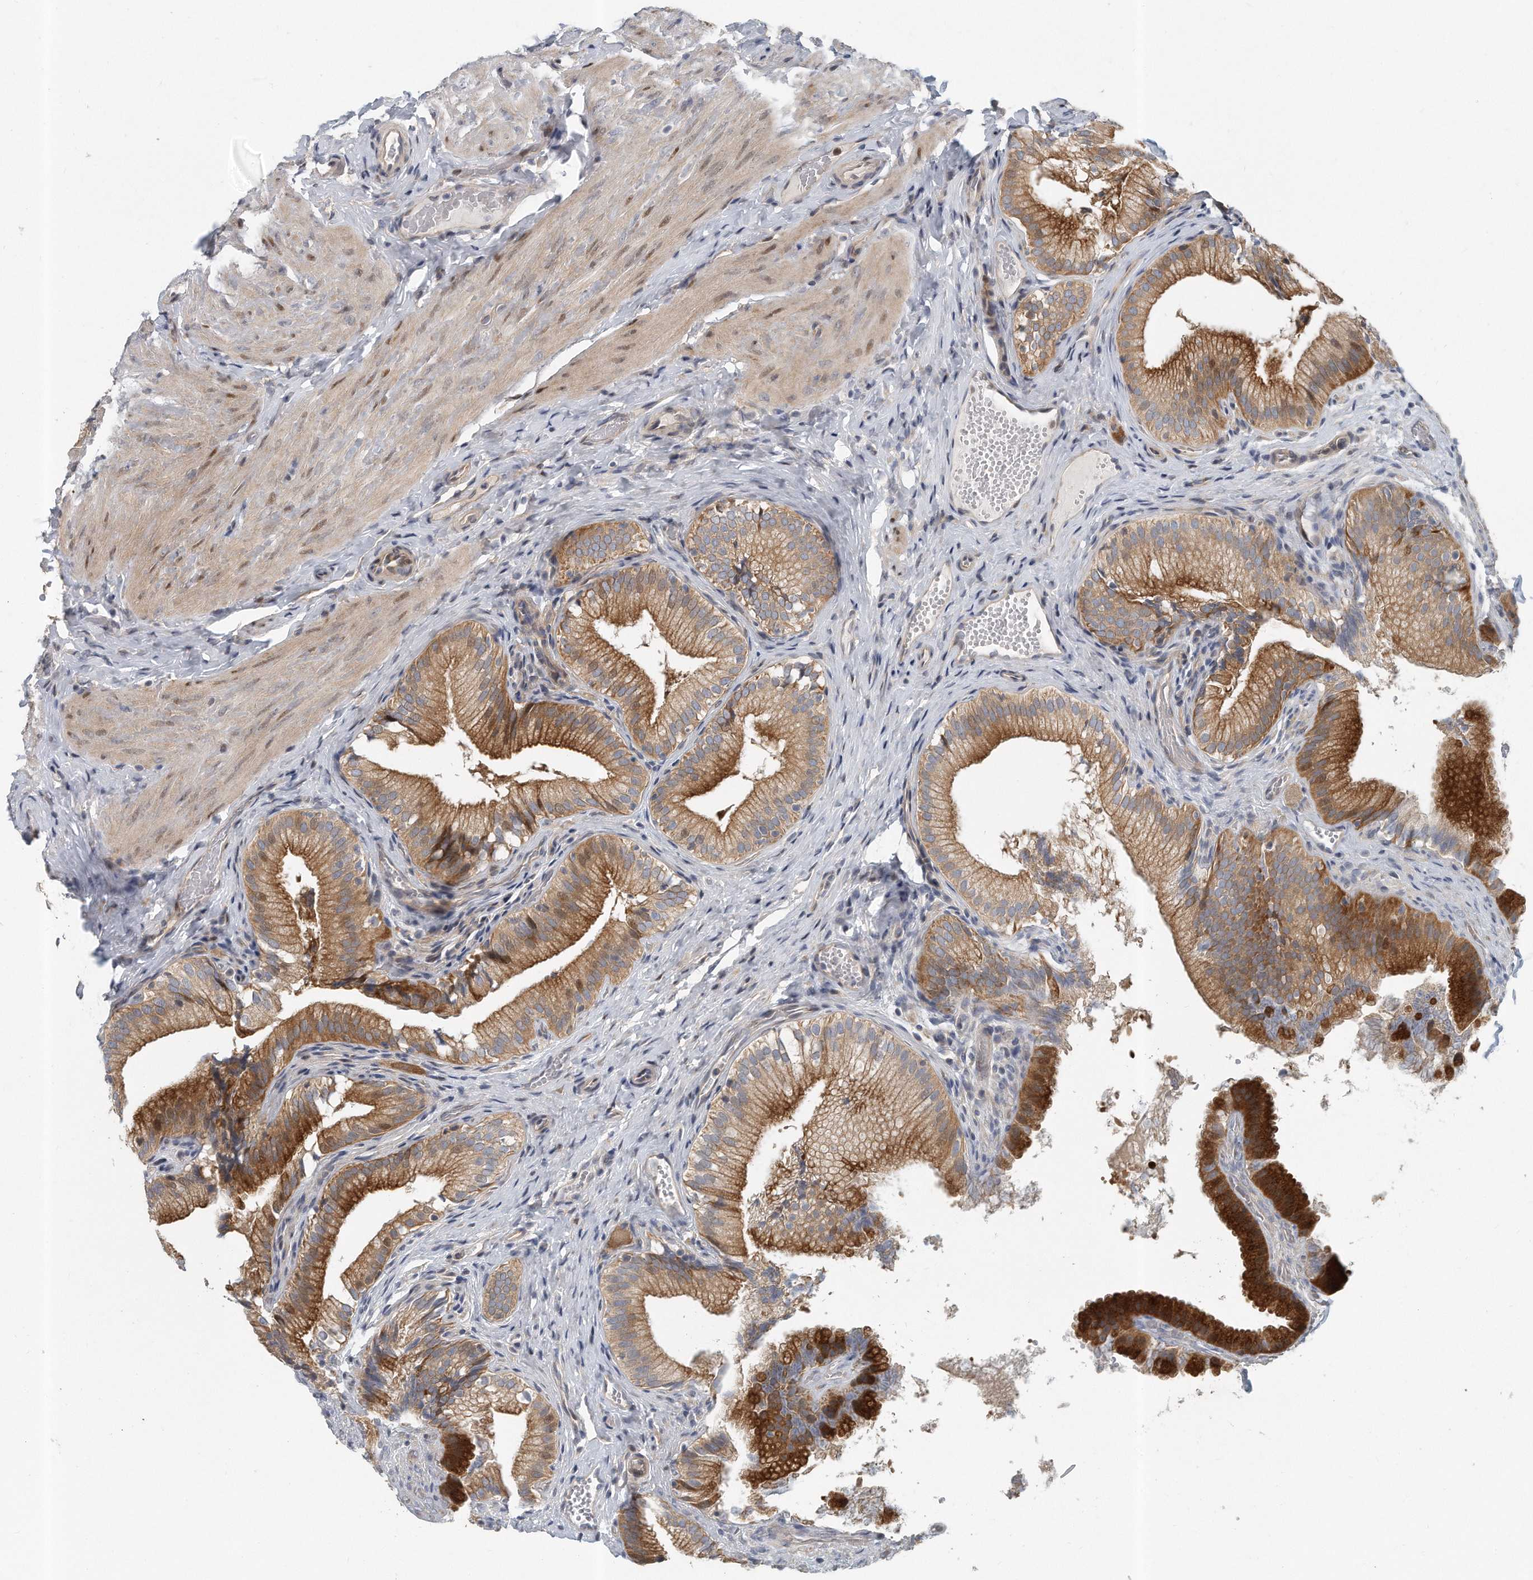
{"staining": {"intensity": "moderate", "quantity": ">75%", "location": "cytoplasmic/membranous"}, "tissue": "gallbladder", "cell_type": "Glandular cells", "image_type": "normal", "snomed": [{"axis": "morphology", "description": "Normal tissue, NOS"}, {"axis": "topography", "description": "Gallbladder"}], "caption": "Moderate cytoplasmic/membranous positivity is identified in approximately >75% of glandular cells in normal gallbladder. (brown staining indicates protein expression, while blue staining denotes nuclei).", "gene": "PCDH8", "patient": {"sex": "female", "age": 30}}